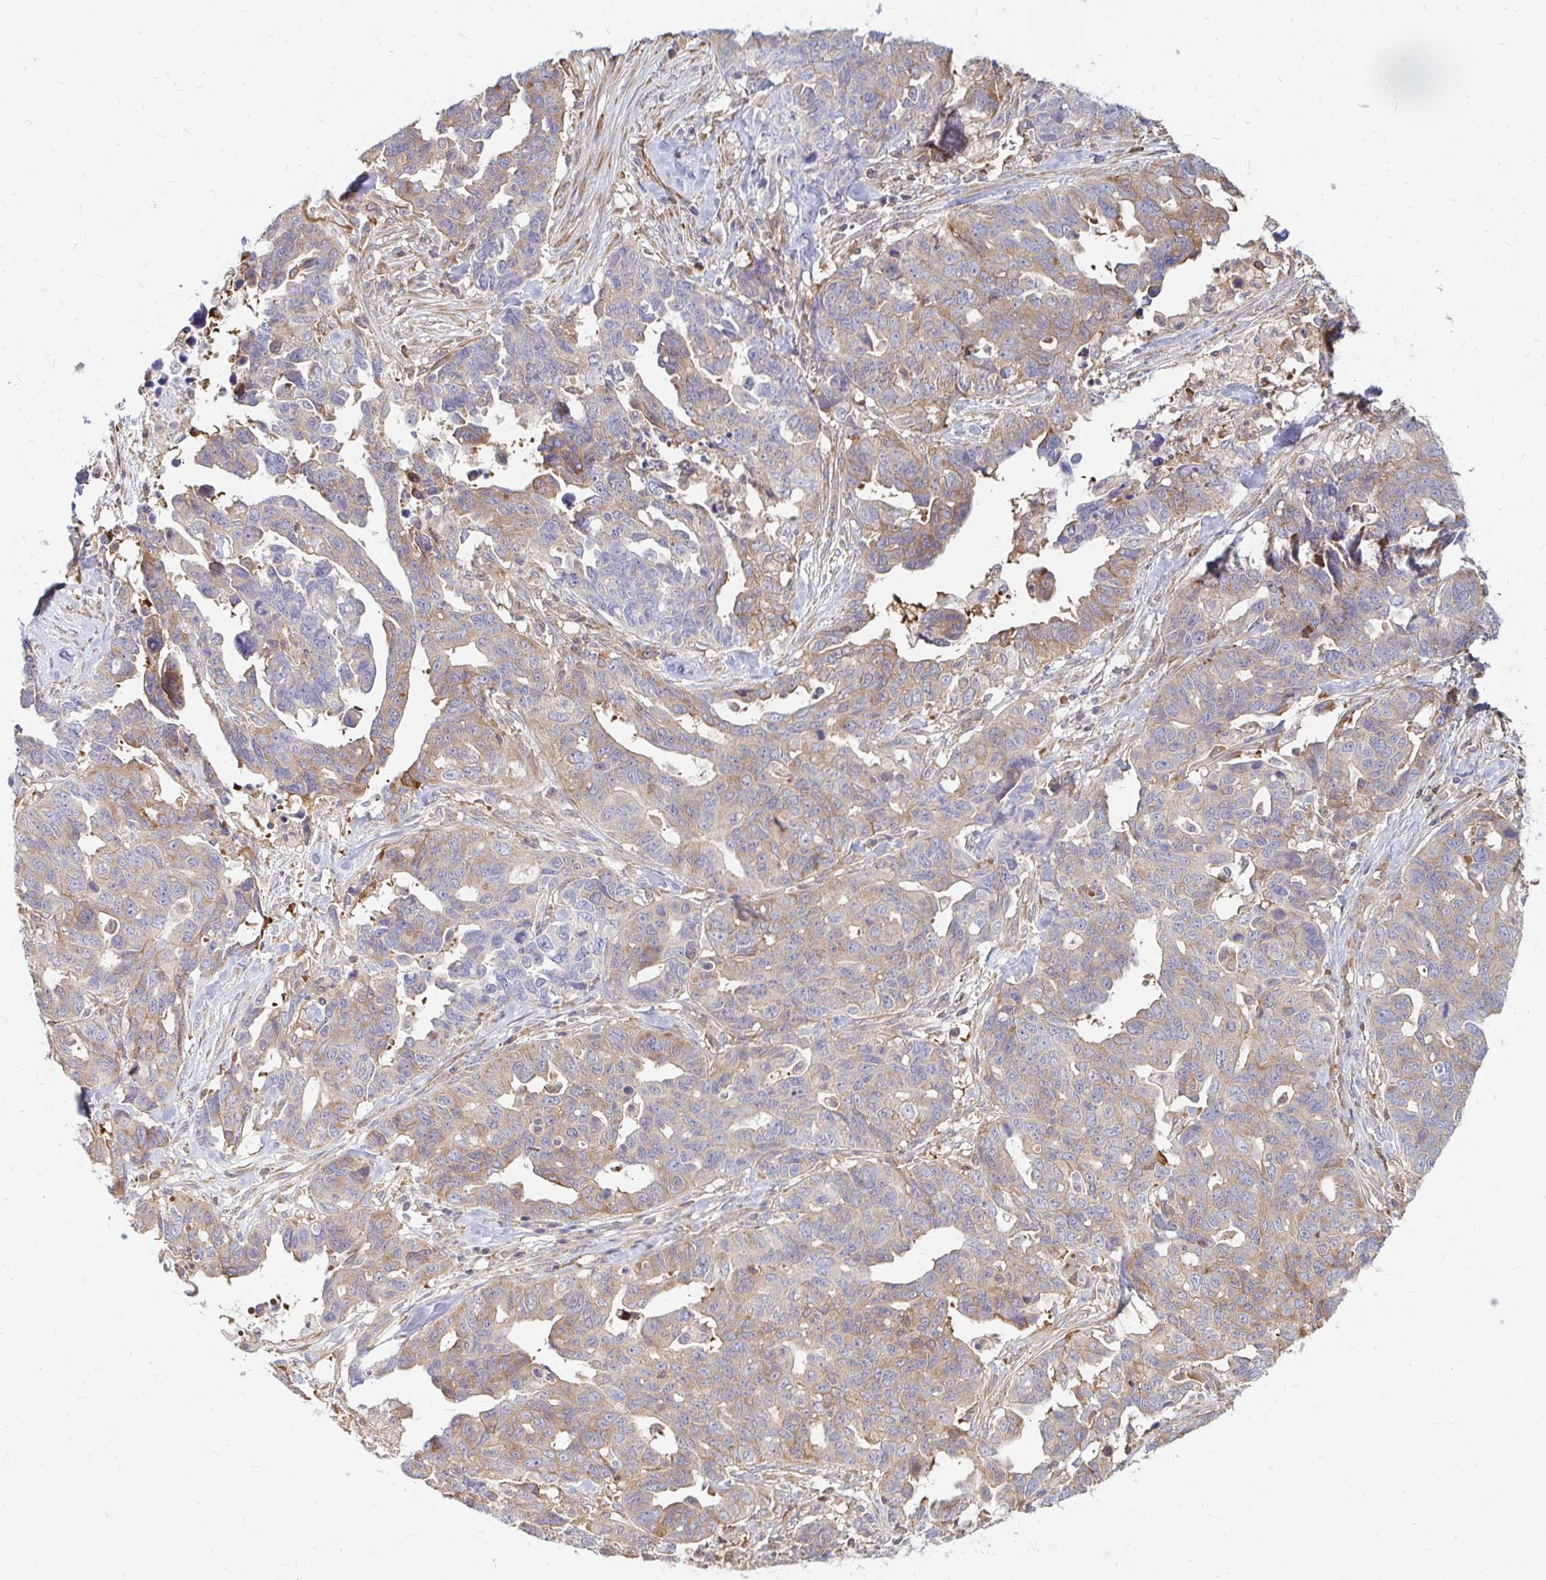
{"staining": {"intensity": "weak", "quantity": "25%-75%", "location": "cytoplasmic/membranous"}, "tissue": "ovarian cancer", "cell_type": "Tumor cells", "image_type": "cancer", "snomed": [{"axis": "morphology", "description": "Cystadenocarcinoma, serous, NOS"}, {"axis": "topography", "description": "Ovary"}], "caption": "IHC micrograph of neoplastic tissue: human ovarian serous cystadenocarcinoma stained using IHC reveals low levels of weak protein expression localized specifically in the cytoplasmic/membranous of tumor cells, appearing as a cytoplasmic/membranous brown color.", "gene": "CAST", "patient": {"sex": "female", "age": 69}}